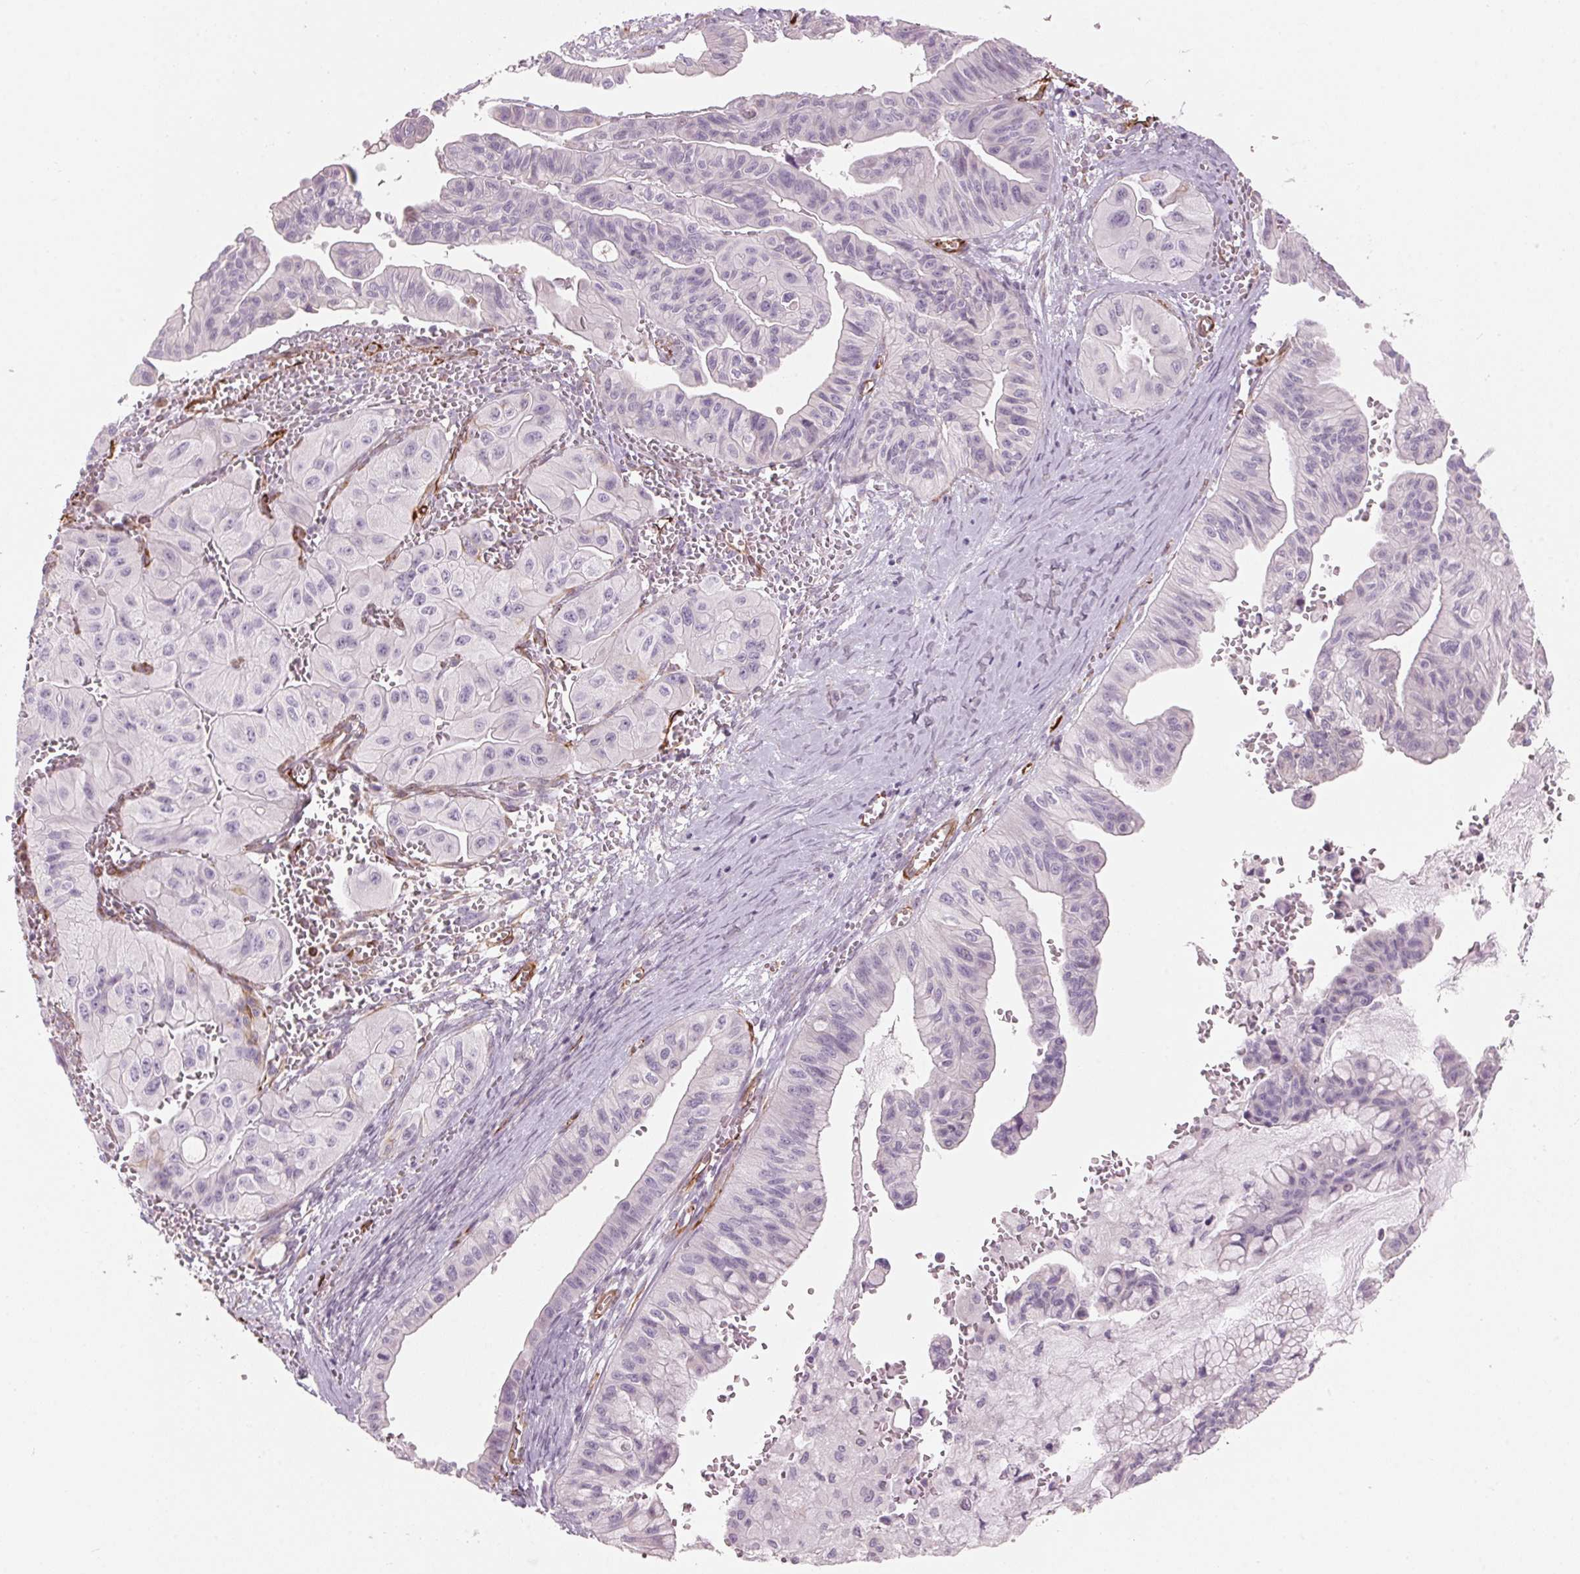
{"staining": {"intensity": "negative", "quantity": "none", "location": "none"}, "tissue": "ovarian cancer", "cell_type": "Tumor cells", "image_type": "cancer", "snomed": [{"axis": "morphology", "description": "Cystadenocarcinoma, mucinous, NOS"}, {"axis": "topography", "description": "Ovary"}], "caption": "Immunohistochemical staining of ovarian cancer (mucinous cystadenocarcinoma) exhibits no significant positivity in tumor cells.", "gene": "CLPS", "patient": {"sex": "female", "age": 72}}